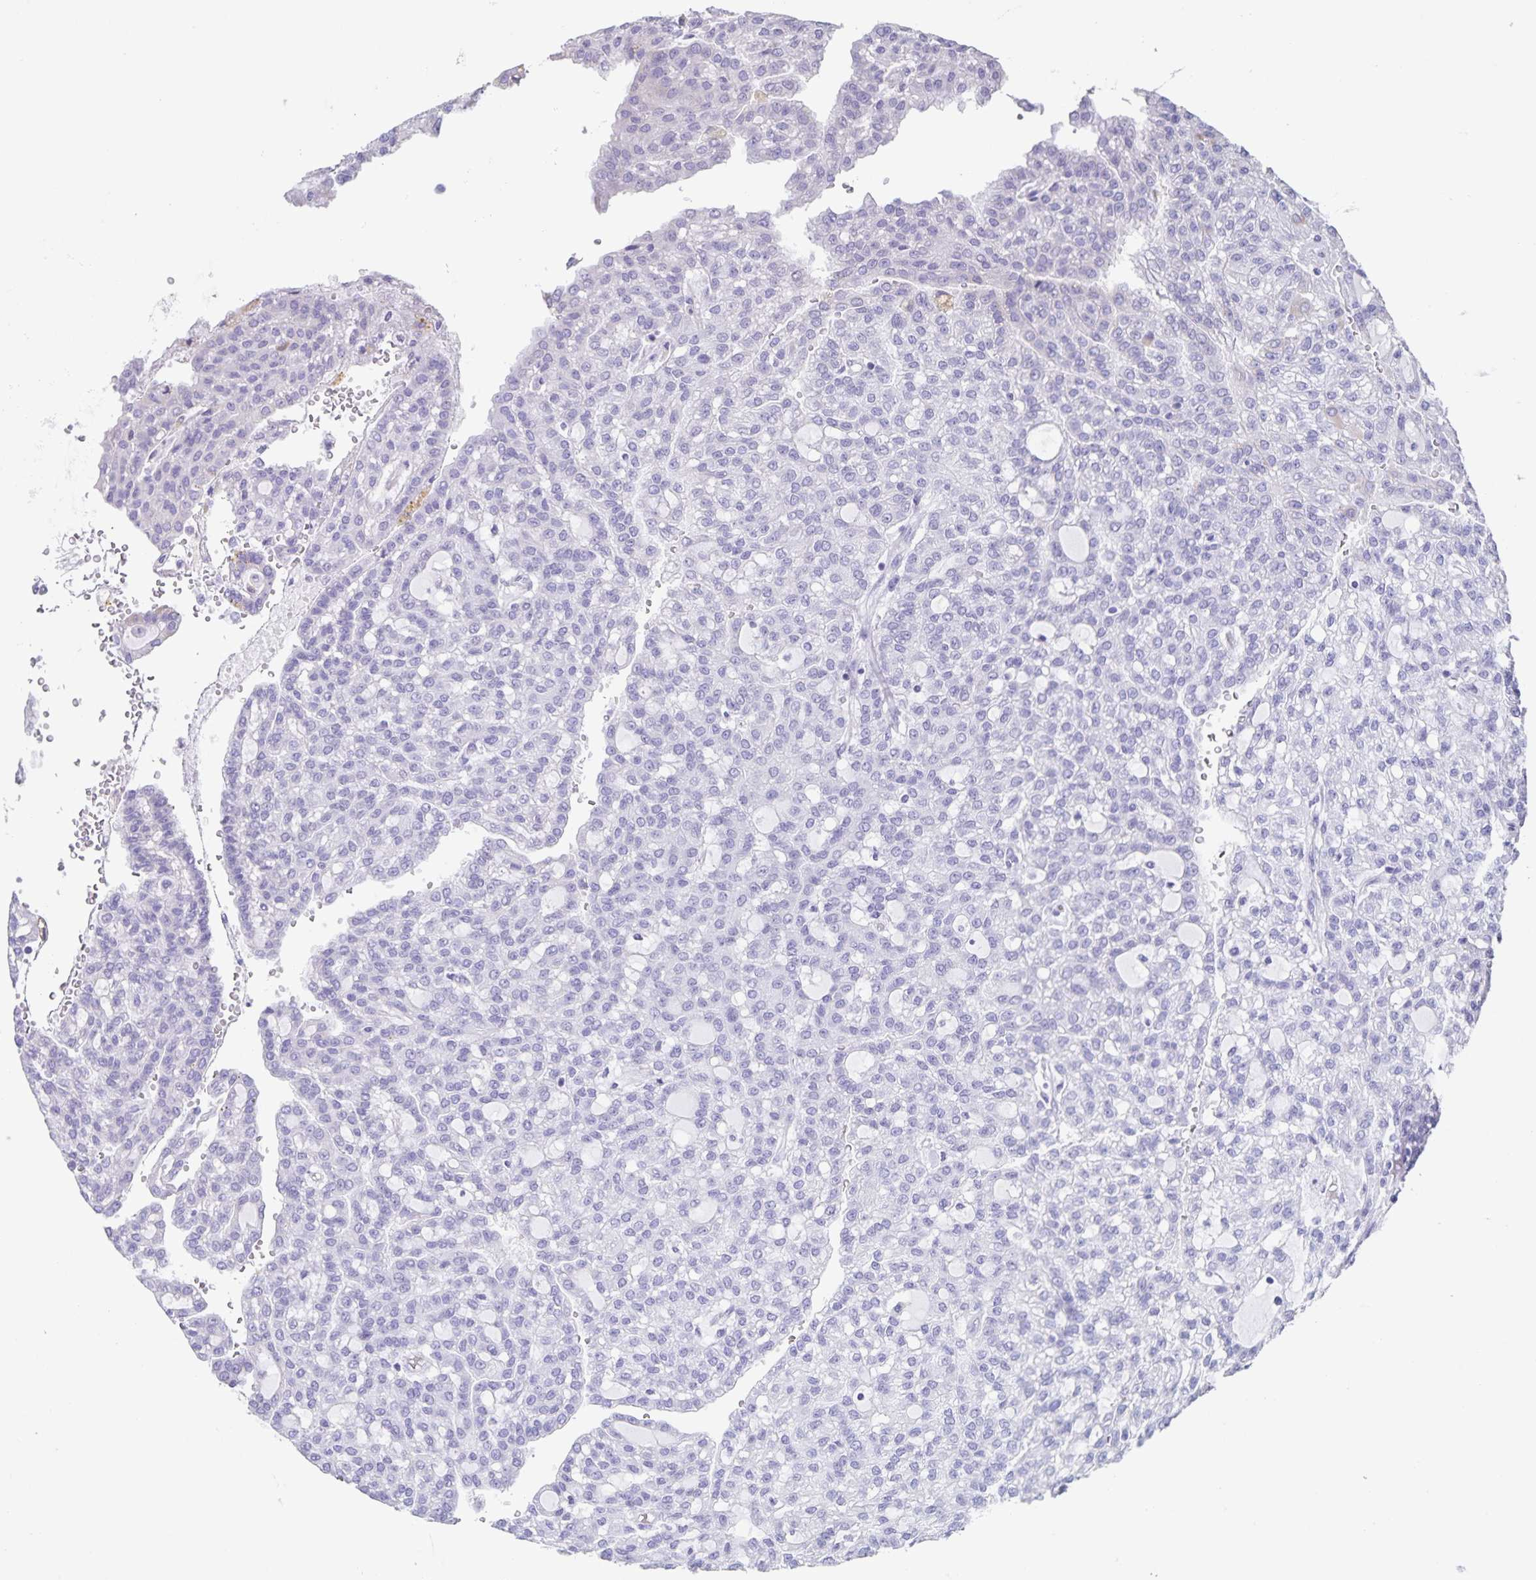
{"staining": {"intensity": "negative", "quantity": "none", "location": "none"}, "tissue": "renal cancer", "cell_type": "Tumor cells", "image_type": "cancer", "snomed": [{"axis": "morphology", "description": "Adenocarcinoma, NOS"}, {"axis": "topography", "description": "Kidney"}], "caption": "Human renal adenocarcinoma stained for a protein using immunohistochemistry demonstrates no positivity in tumor cells.", "gene": "SYNM", "patient": {"sex": "male", "age": 63}}